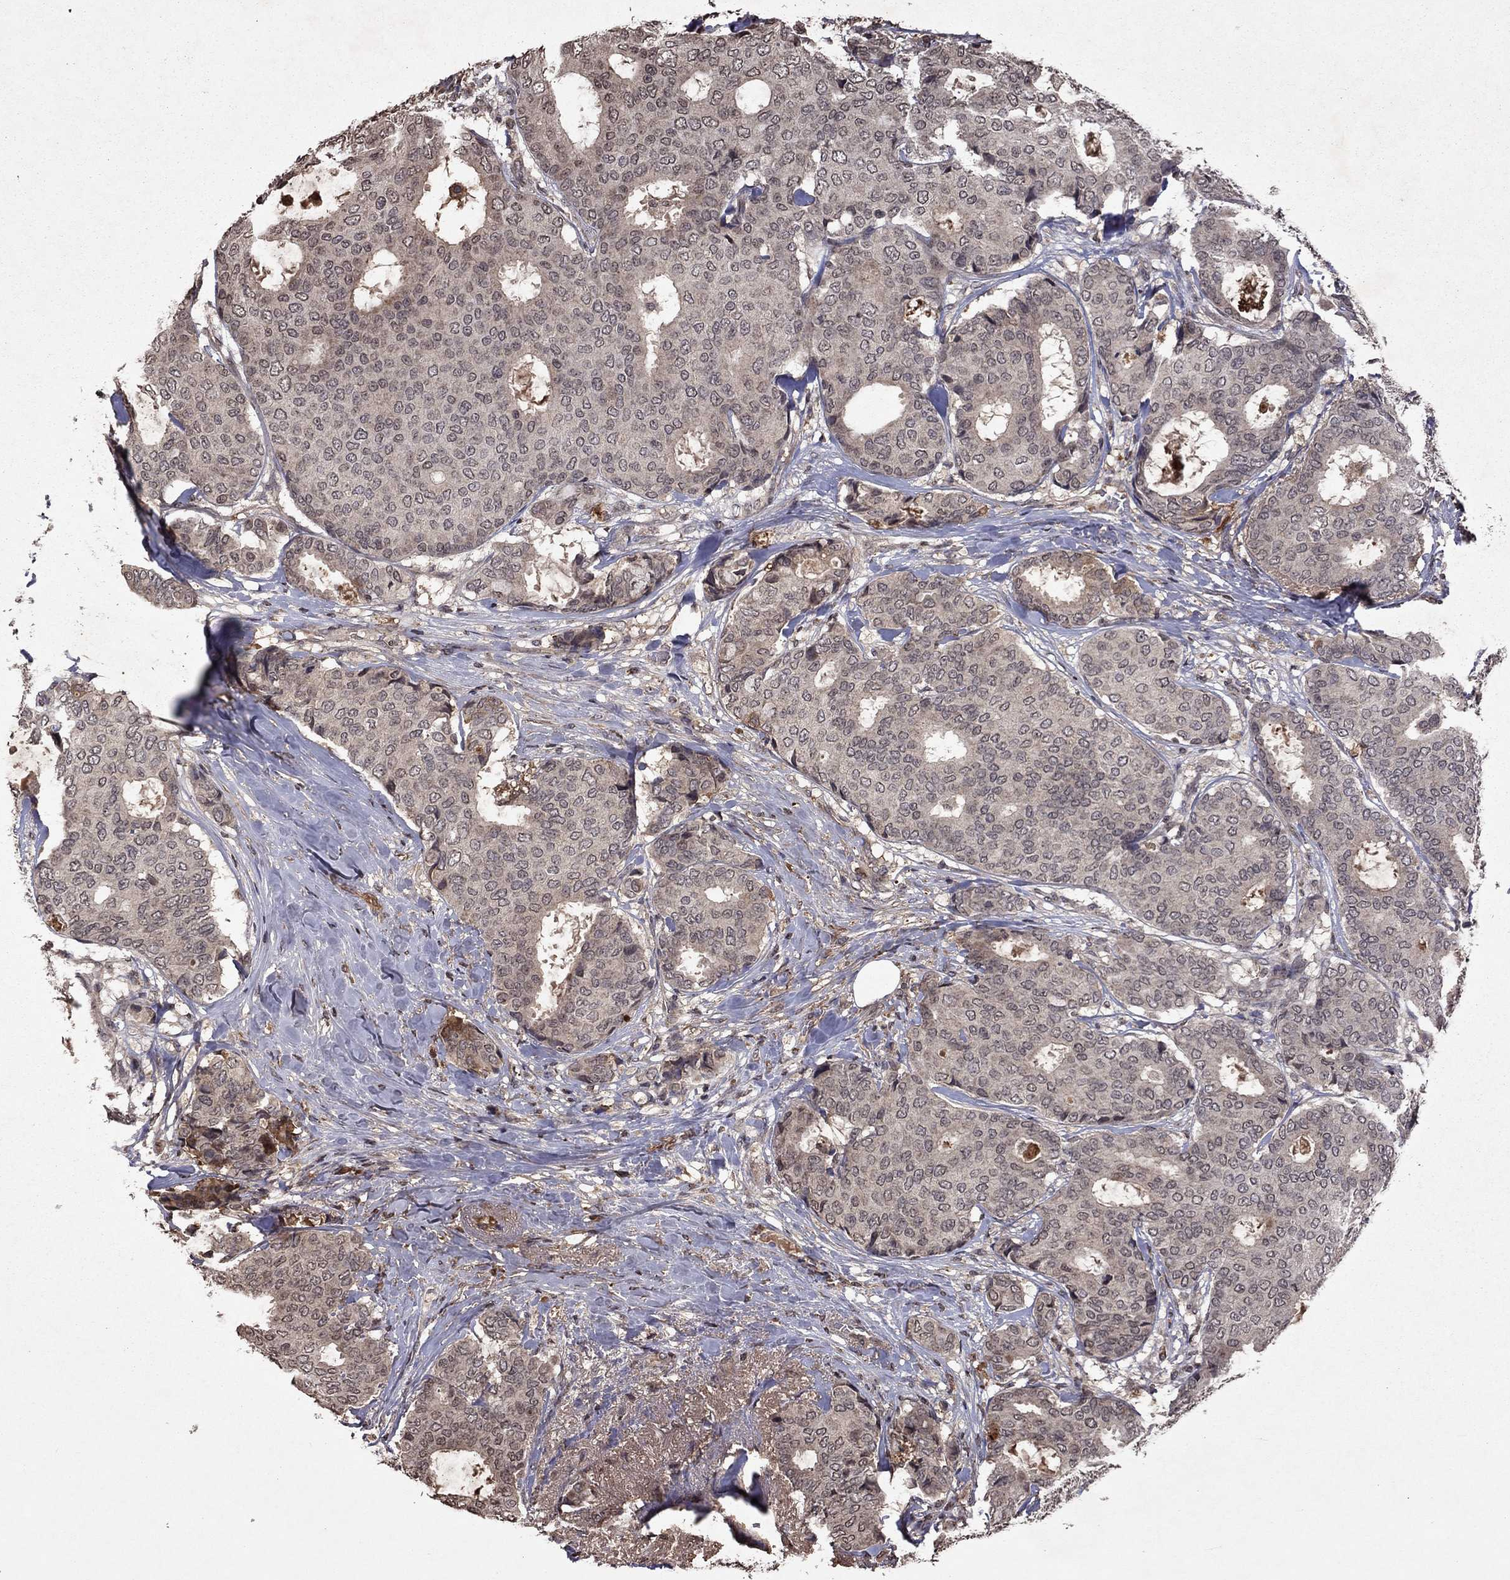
{"staining": {"intensity": "negative", "quantity": "none", "location": "none"}, "tissue": "breast cancer", "cell_type": "Tumor cells", "image_type": "cancer", "snomed": [{"axis": "morphology", "description": "Duct carcinoma"}, {"axis": "topography", "description": "Breast"}], "caption": "This is a micrograph of immunohistochemistry (IHC) staining of breast cancer (infiltrating ductal carcinoma), which shows no positivity in tumor cells.", "gene": "NLGN1", "patient": {"sex": "female", "age": 75}}